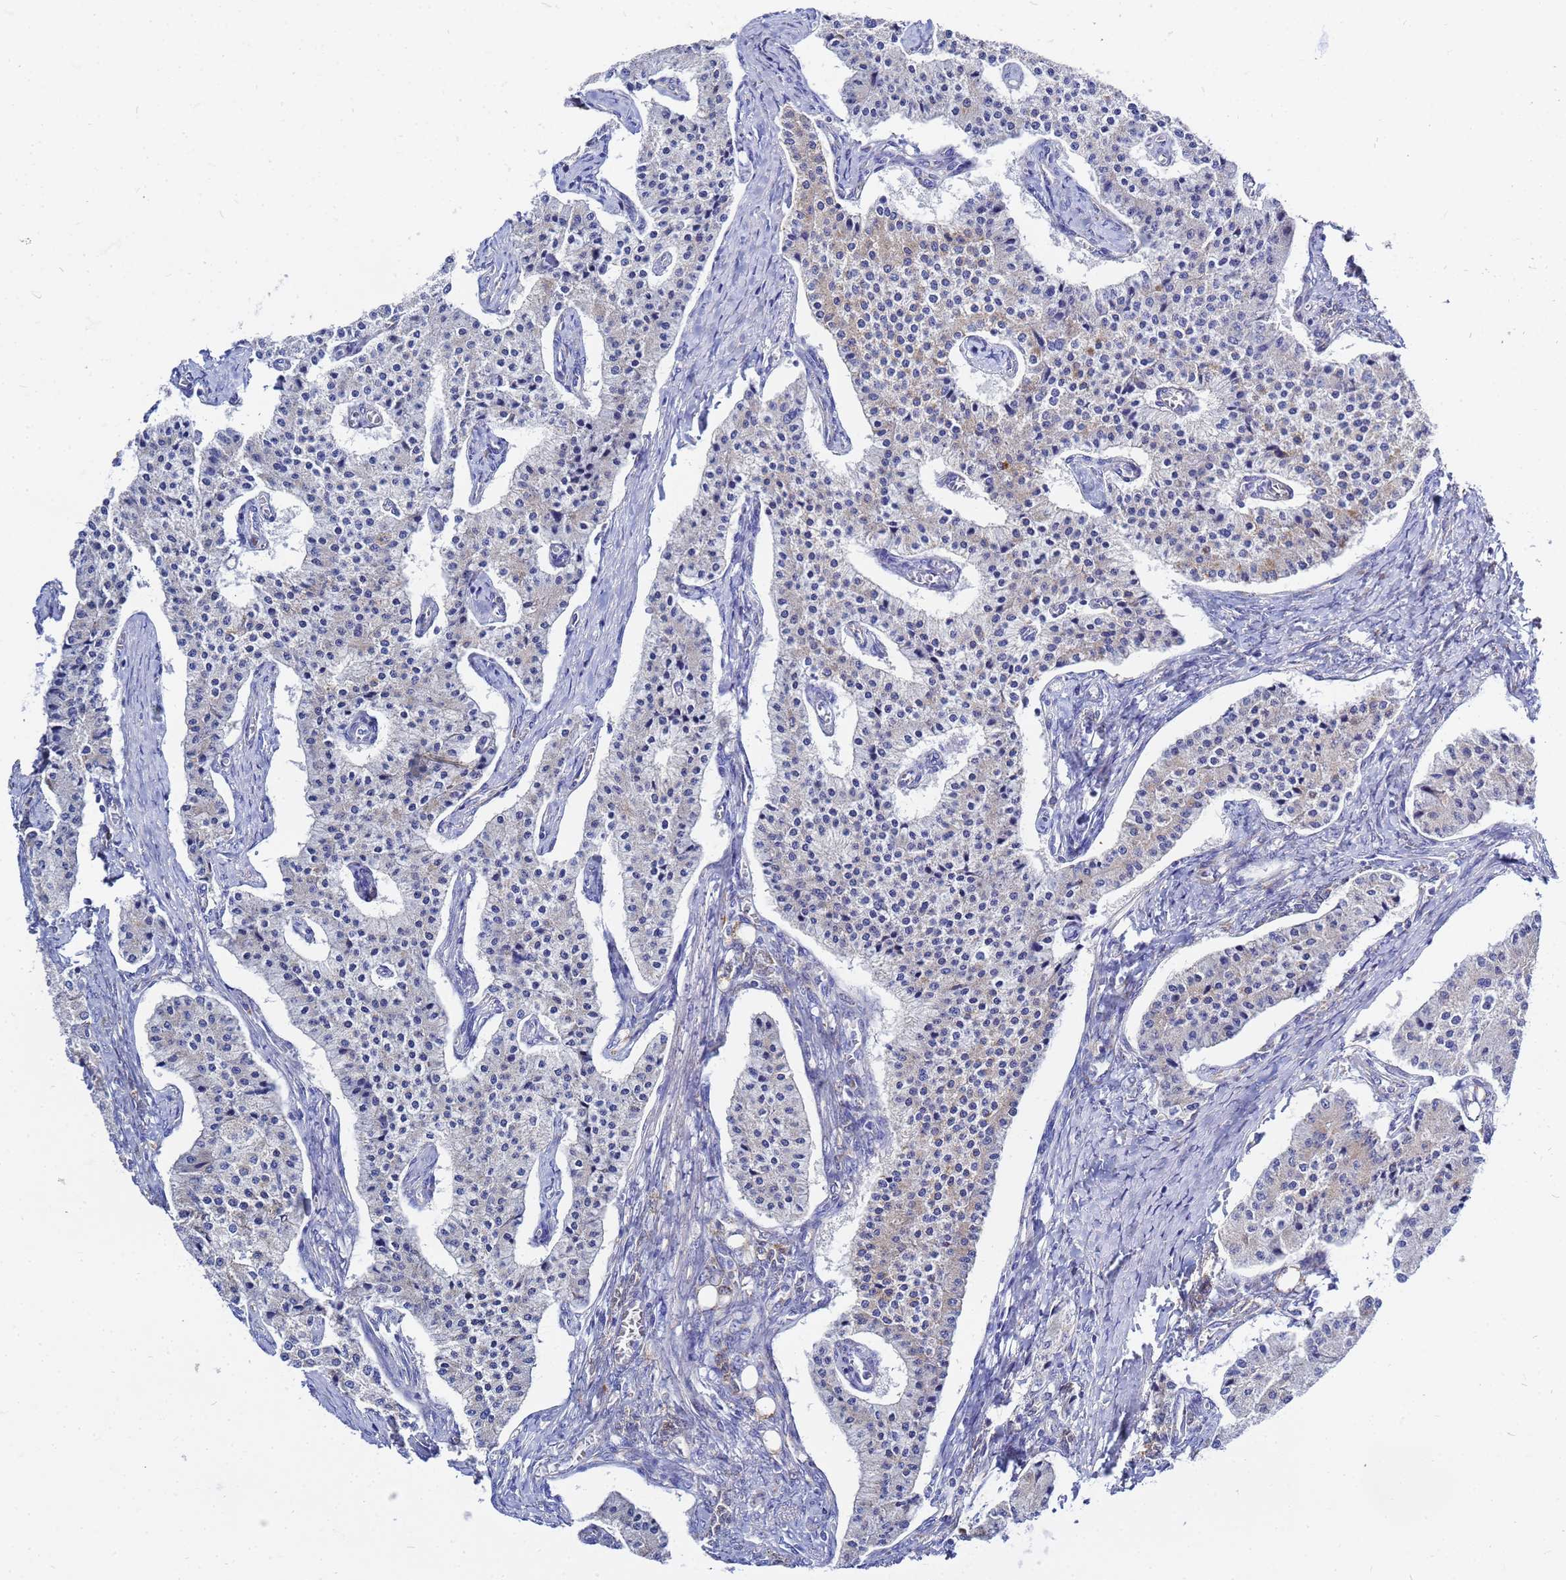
{"staining": {"intensity": "negative", "quantity": "none", "location": "none"}, "tissue": "carcinoid", "cell_type": "Tumor cells", "image_type": "cancer", "snomed": [{"axis": "morphology", "description": "Carcinoid, malignant, NOS"}, {"axis": "topography", "description": "Colon"}], "caption": "This is an immunohistochemistry image of human carcinoid. There is no expression in tumor cells.", "gene": "FAHD2A", "patient": {"sex": "female", "age": 52}}